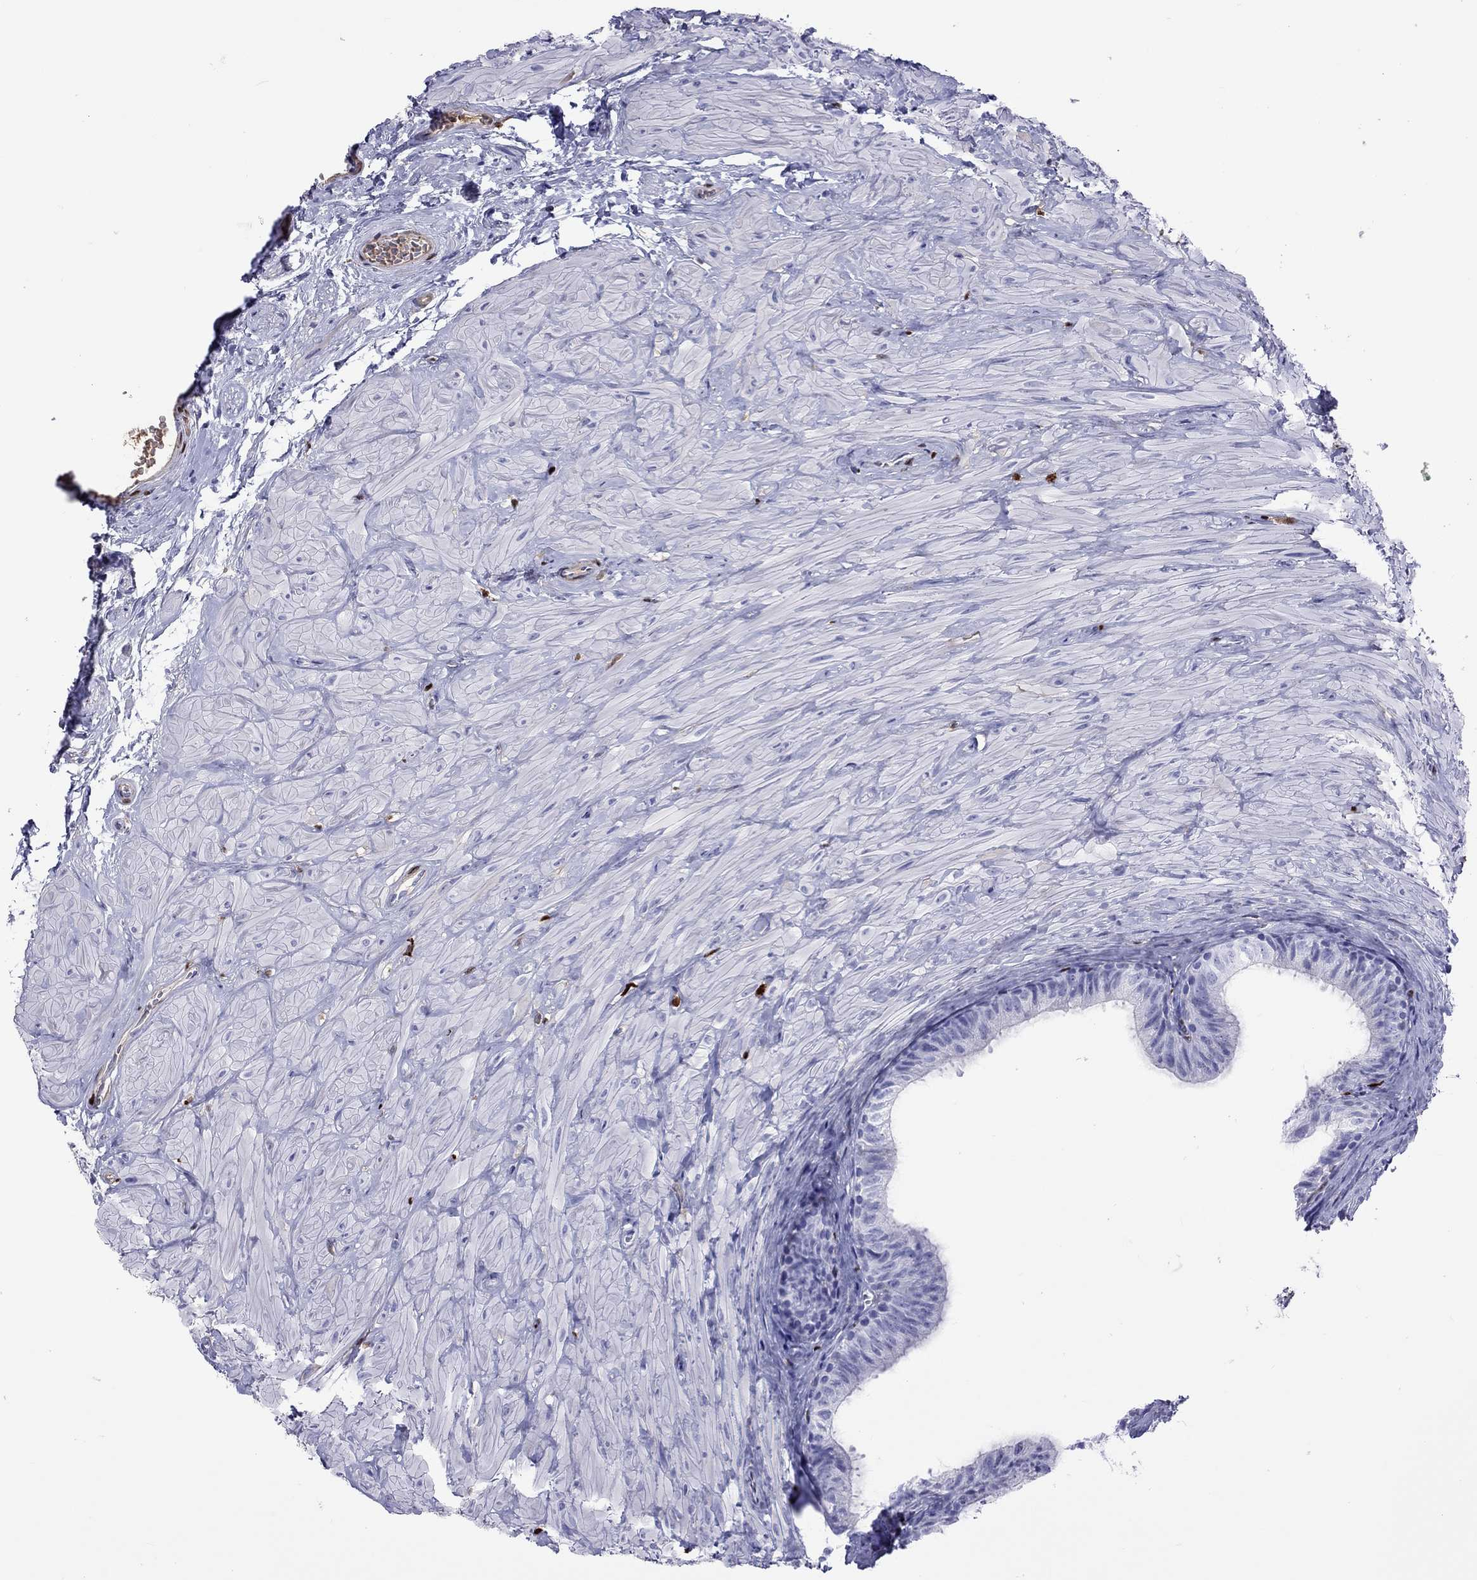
{"staining": {"intensity": "negative", "quantity": "none", "location": "none"}, "tissue": "epididymis", "cell_type": "Glandular cells", "image_type": "normal", "snomed": [{"axis": "morphology", "description": "Normal tissue, NOS"}, {"axis": "topography", "description": "Epididymis"}, {"axis": "topography", "description": "Vas deferens"}], "caption": "High magnification brightfield microscopy of unremarkable epididymis stained with DAB (3,3'-diaminobenzidine) (brown) and counterstained with hematoxylin (blue): glandular cells show no significant positivity.", "gene": "SERPINA3", "patient": {"sex": "male", "age": 23}}